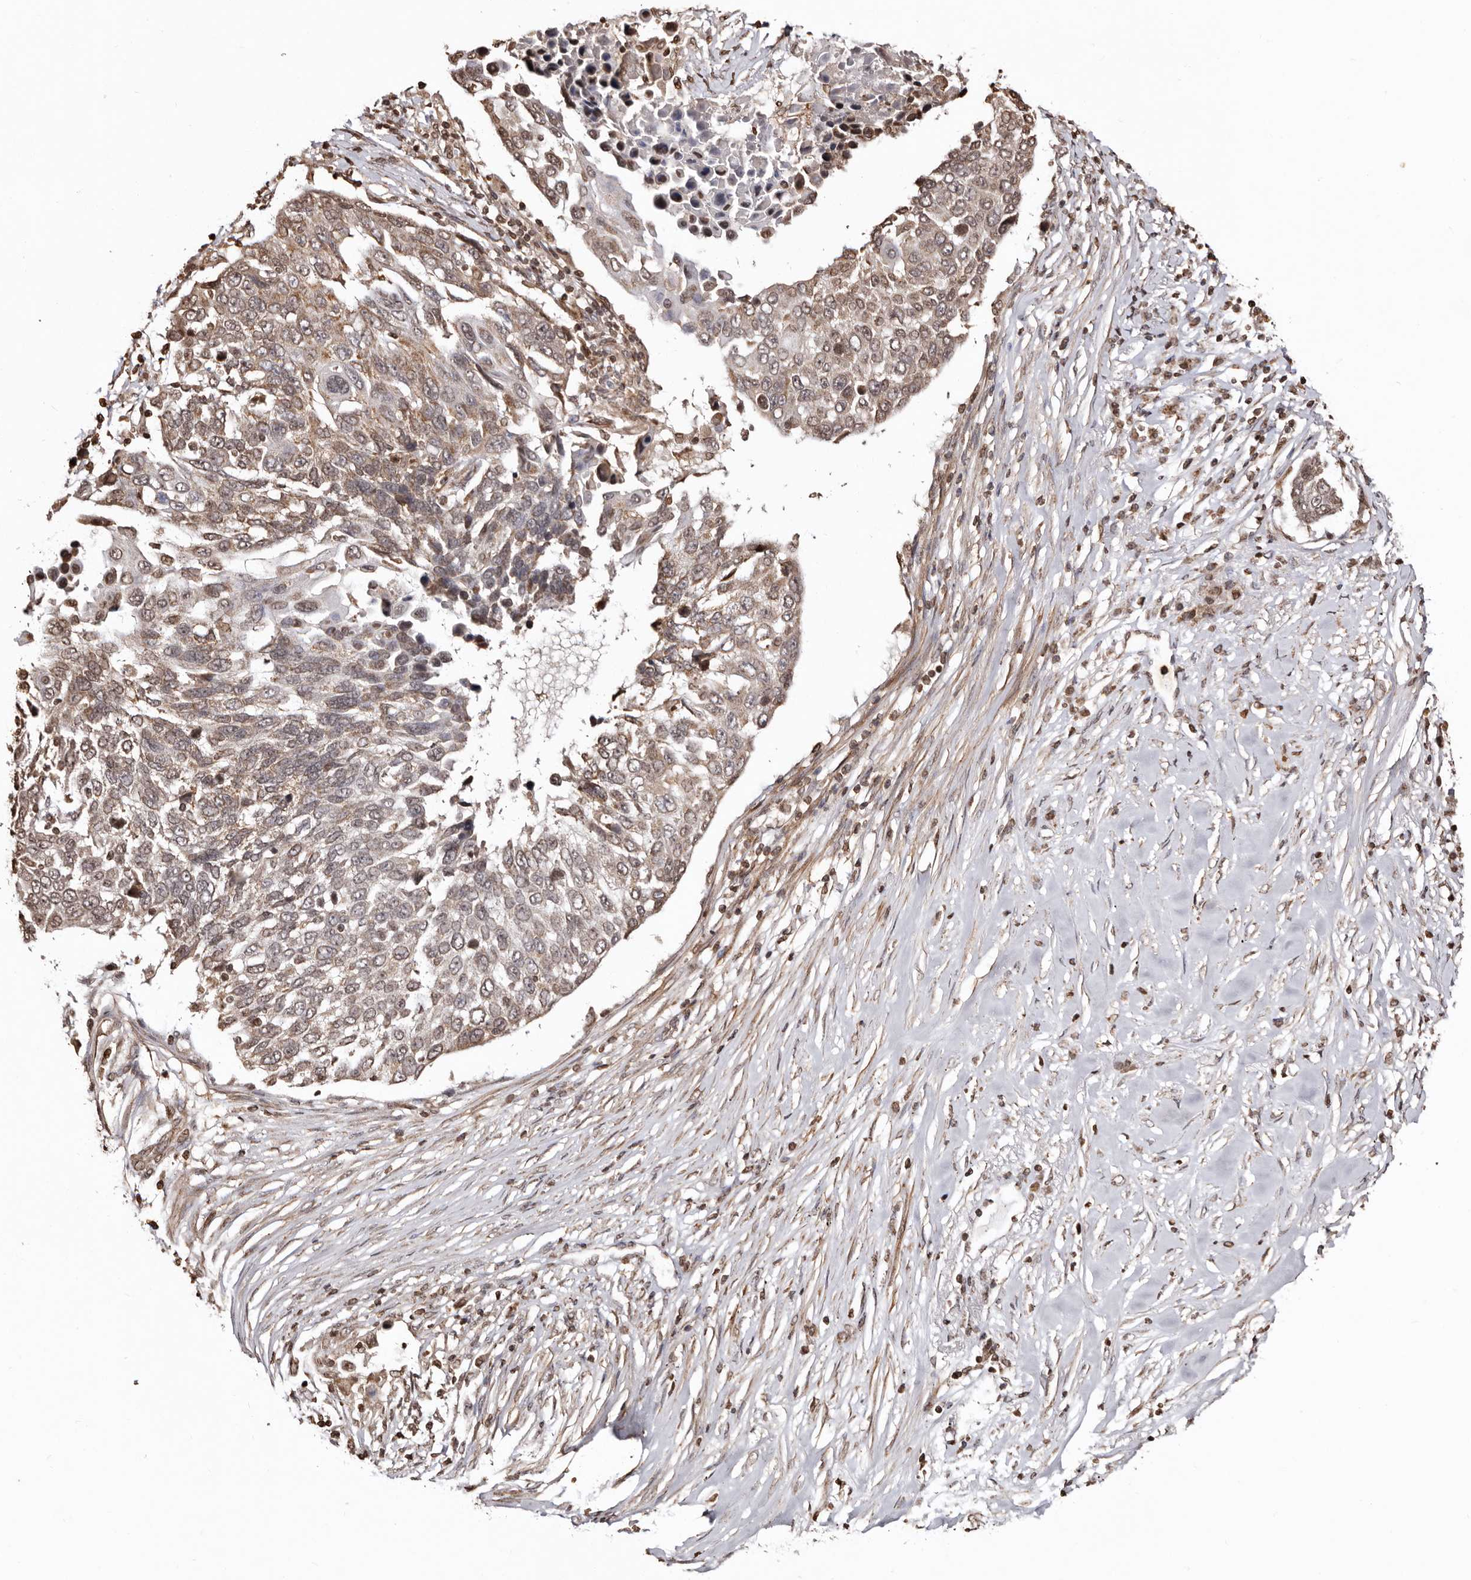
{"staining": {"intensity": "moderate", "quantity": ">75%", "location": "cytoplasmic/membranous"}, "tissue": "lung cancer", "cell_type": "Tumor cells", "image_type": "cancer", "snomed": [{"axis": "morphology", "description": "Squamous cell carcinoma, NOS"}, {"axis": "topography", "description": "Lung"}], "caption": "Tumor cells display medium levels of moderate cytoplasmic/membranous staining in about >75% of cells in squamous cell carcinoma (lung). (Stains: DAB (3,3'-diaminobenzidine) in brown, nuclei in blue, Microscopy: brightfield microscopy at high magnification).", "gene": "CCDC190", "patient": {"sex": "male", "age": 66}}